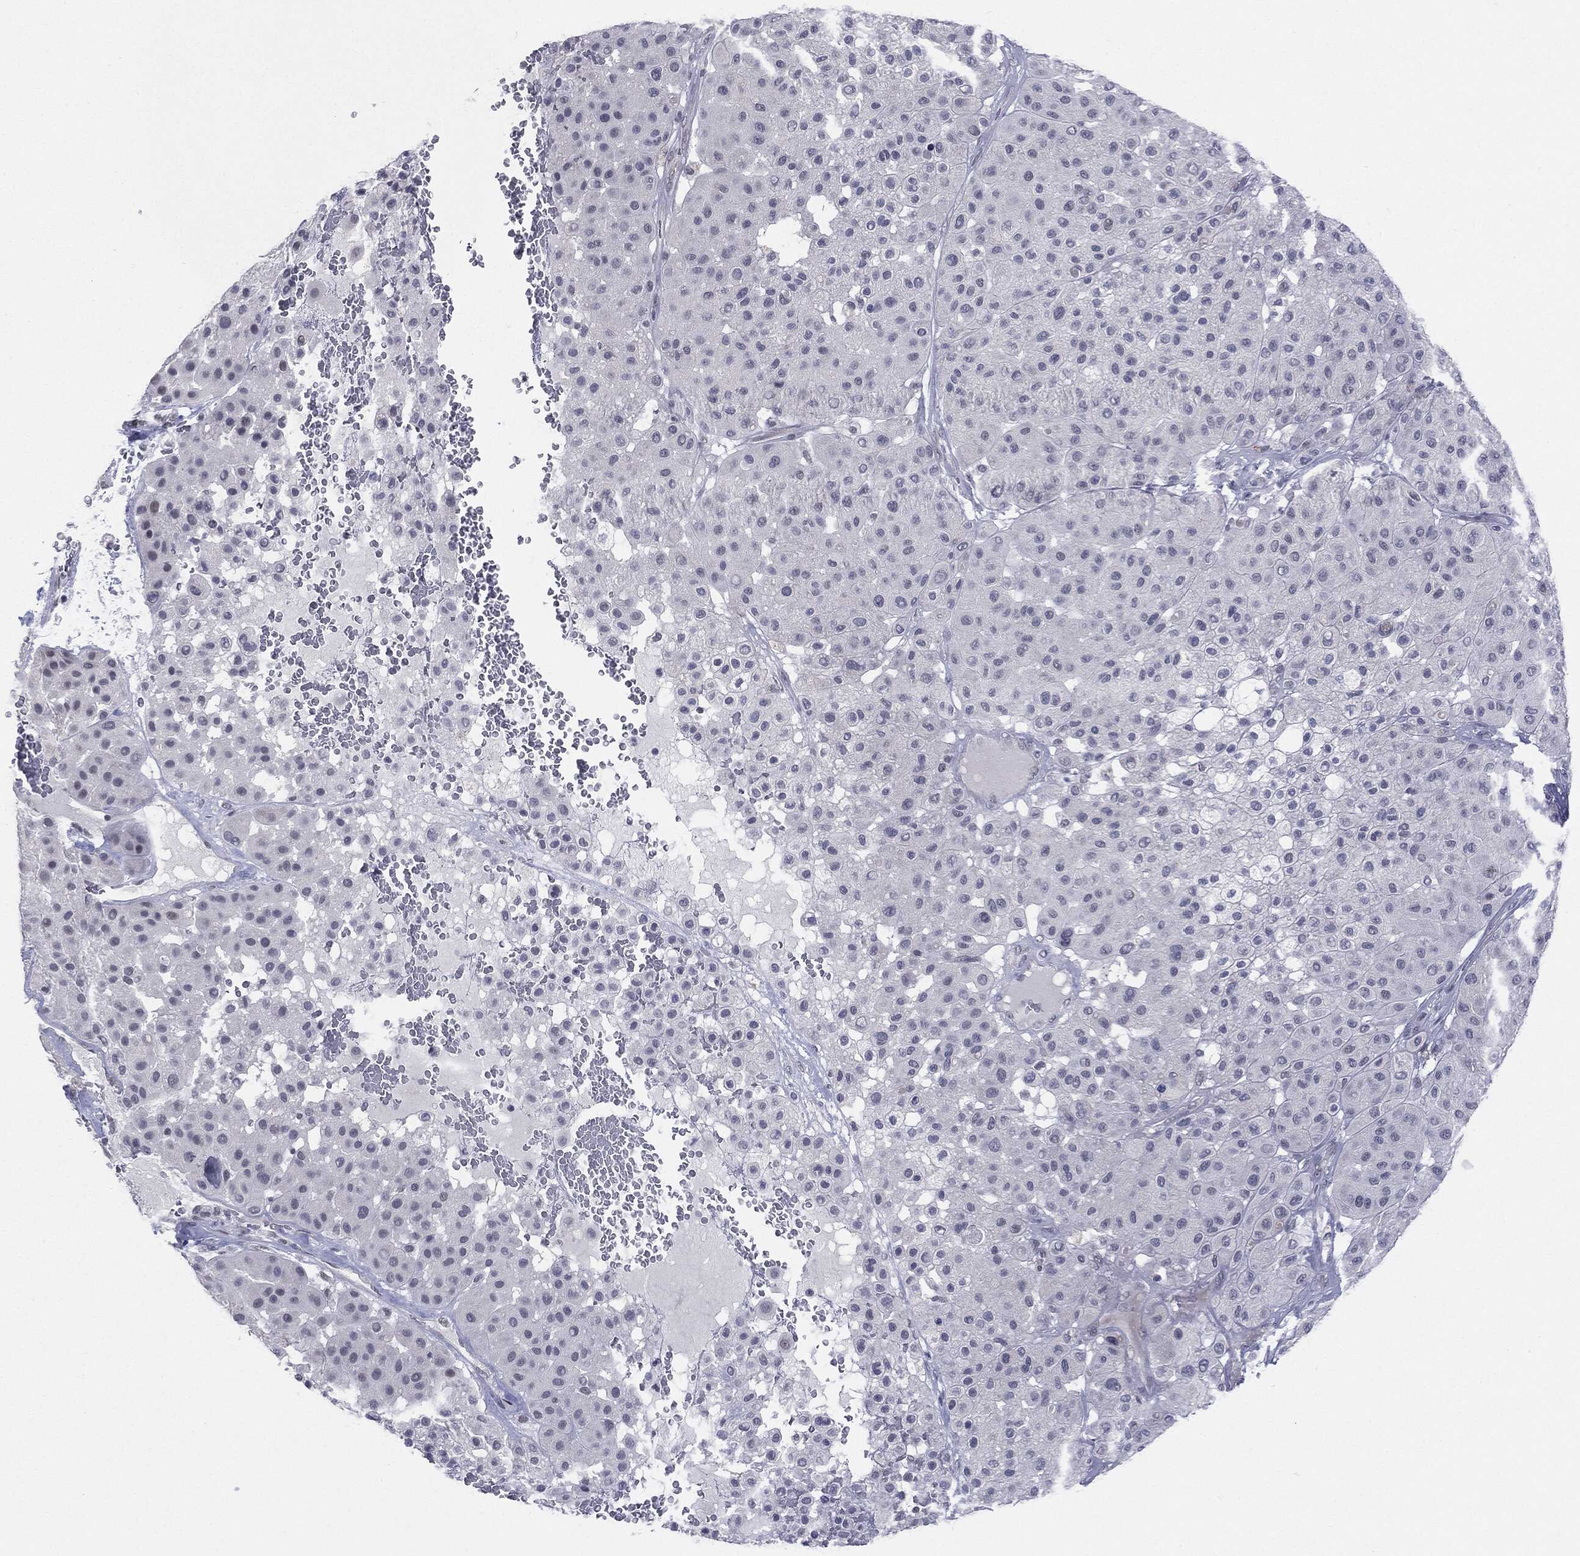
{"staining": {"intensity": "negative", "quantity": "none", "location": "none"}, "tissue": "melanoma", "cell_type": "Tumor cells", "image_type": "cancer", "snomed": [{"axis": "morphology", "description": "Malignant melanoma, Metastatic site"}, {"axis": "topography", "description": "Smooth muscle"}], "caption": "High magnification brightfield microscopy of melanoma stained with DAB (brown) and counterstained with hematoxylin (blue): tumor cells show no significant positivity.", "gene": "SLC5A5", "patient": {"sex": "male", "age": 41}}